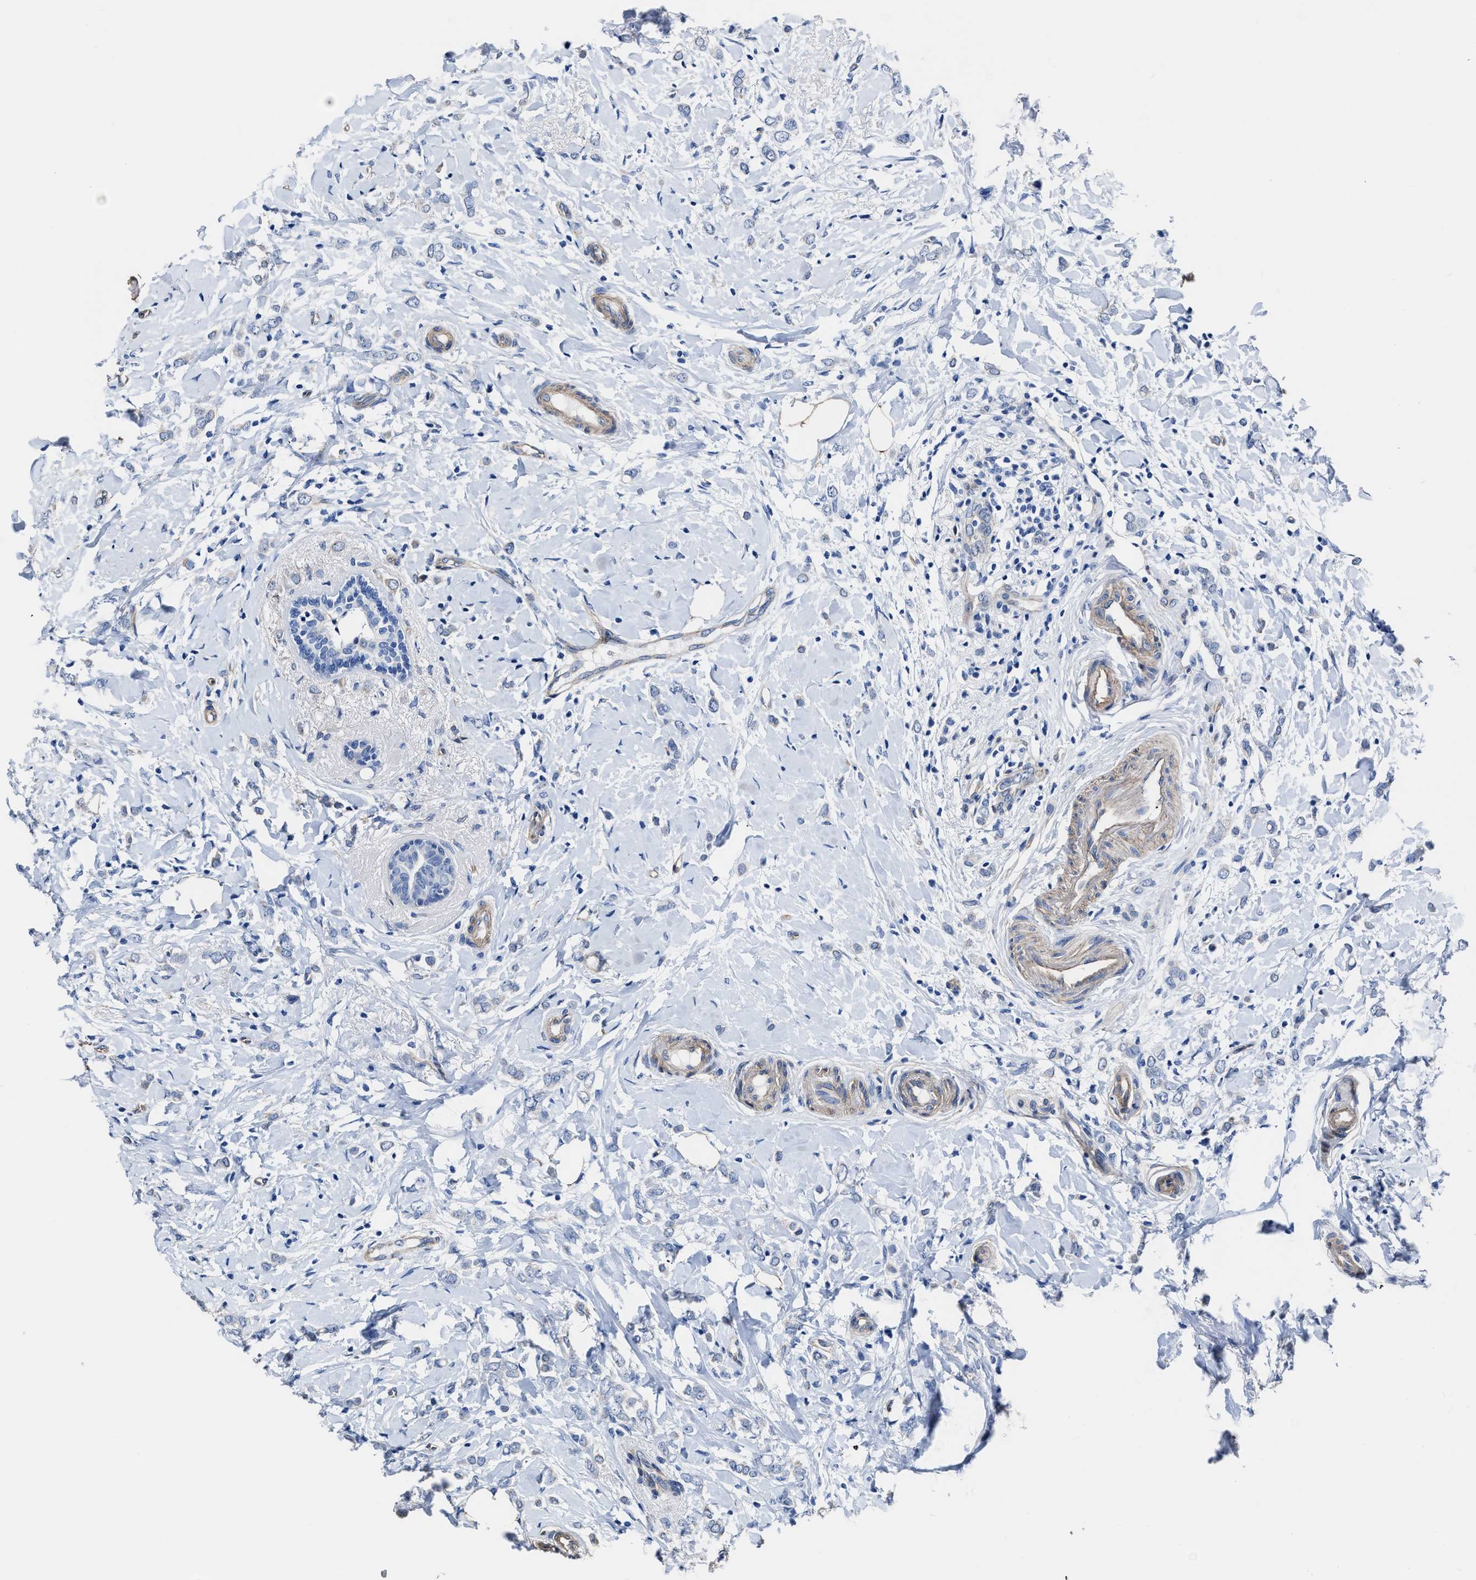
{"staining": {"intensity": "negative", "quantity": "none", "location": "none"}, "tissue": "breast cancer", "cell_type": "Tumor cells", "image_type": "cancer", "snomed": [{"axis": "morphology", "description": "Normal tissue, NOS"}, {"axis": "morphology", "description": "Lobular carcinoma"}, {"axis": "topography", "description": "Breast"}], "caption": "Tumor cells show no significant protein staining in breast lobular carcinoma. (DAB immunohistochemistry (IHC), high magnification).", "gene": "KCNMB3", "patient": {"sex": "female", "age": 47}}